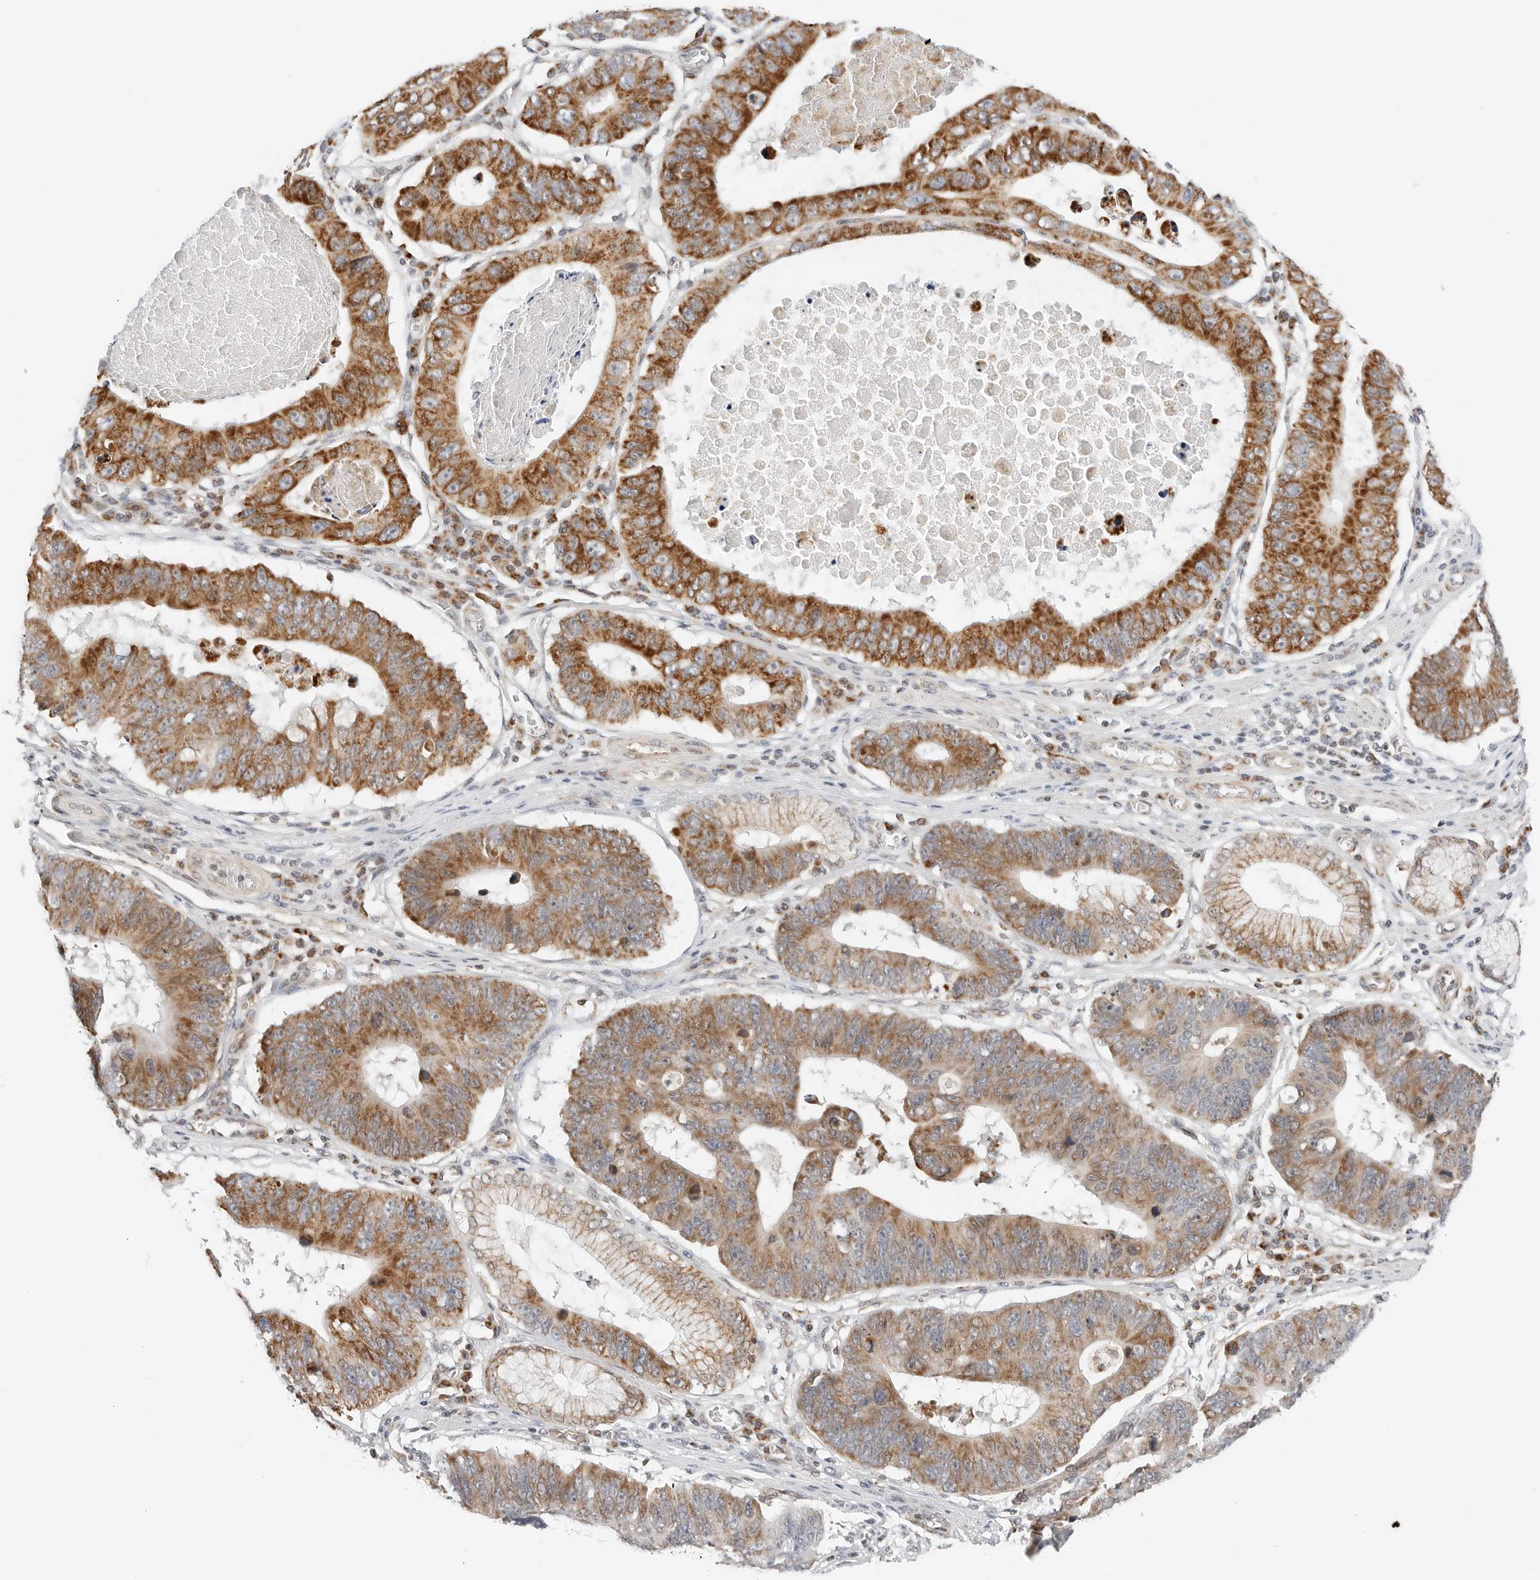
{"staining": {"intensity": "strong", "quantity": ">75%", "location": "cytoplasmic/membranous"}, "tissue": "stomach cancer", "cell_type": "Tumor cells", "image_type": "cancer", "snomed": [{"axis": "morphology", "description": "Adenocarcinoma, NOS"}, {"axis": "topography", "description": "Stomach"}], "caption": "Human adenocarcinoma (stomach) stained for a protein (brown) shows strong cytoplasmic/membranous positive positivity in about >75% of tumor cells.", "gene": "DYRK4", "patient": {"sex": "male", "age": 59}}